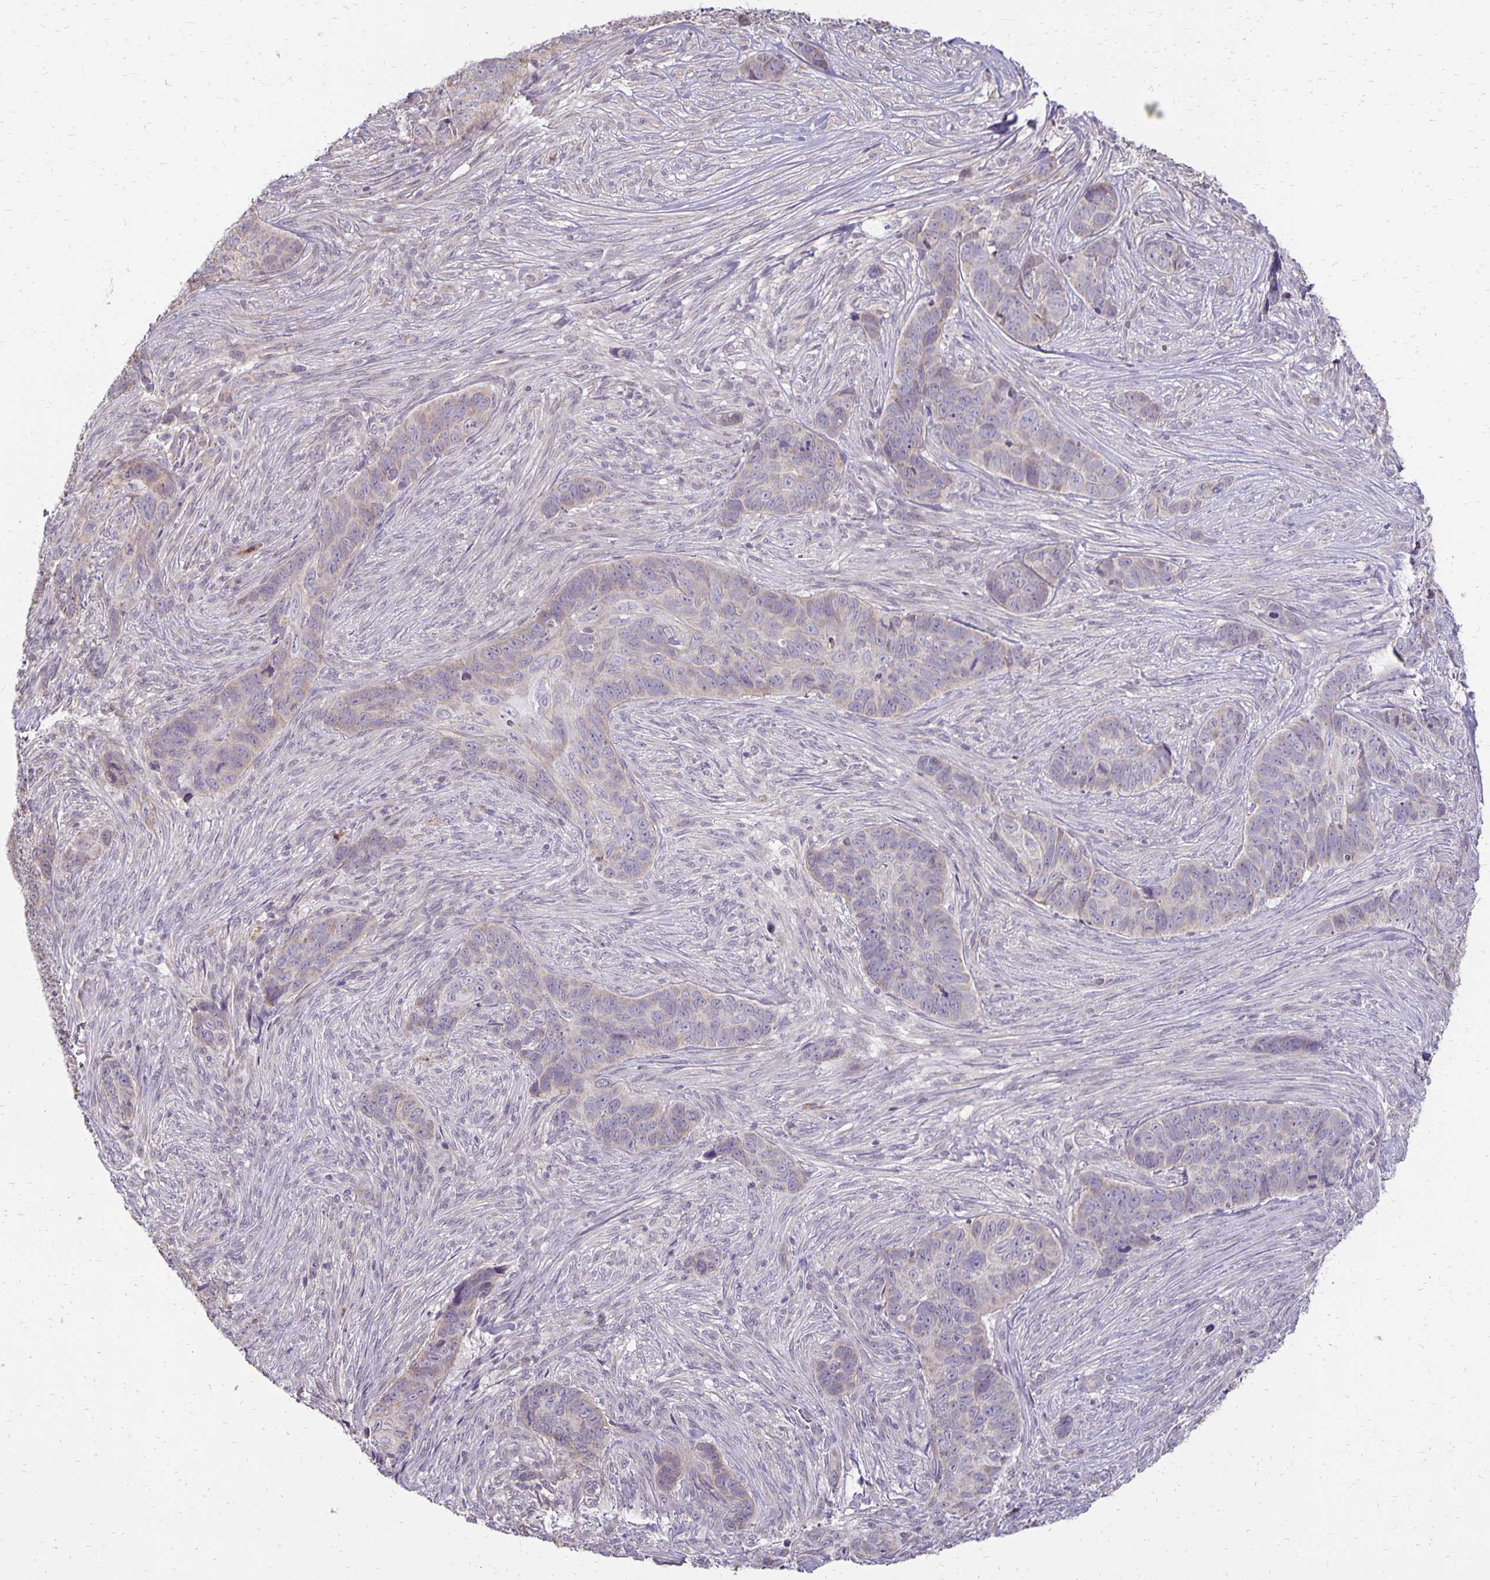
{"staining": {"intensity": "weak", "quantity": "25%-75%", "location": "cytoplasmic/membranous"}, "tissue": "skin cancer", "cell_type": "Tumor cells", "image_type": "cancer", "snomed": [{"axis": "morphology", "description": "Basal cell carcinoma"}, {"axis": "topography", "description": "Skin"}], "caption": "This is an image of immunohistochemistry staining of skin cancer, which shows weak expression in the cytoplasmic/membranous of tumor cells.", "gene": "FN3K", "patient": {"sex": "female", "age": 82}}